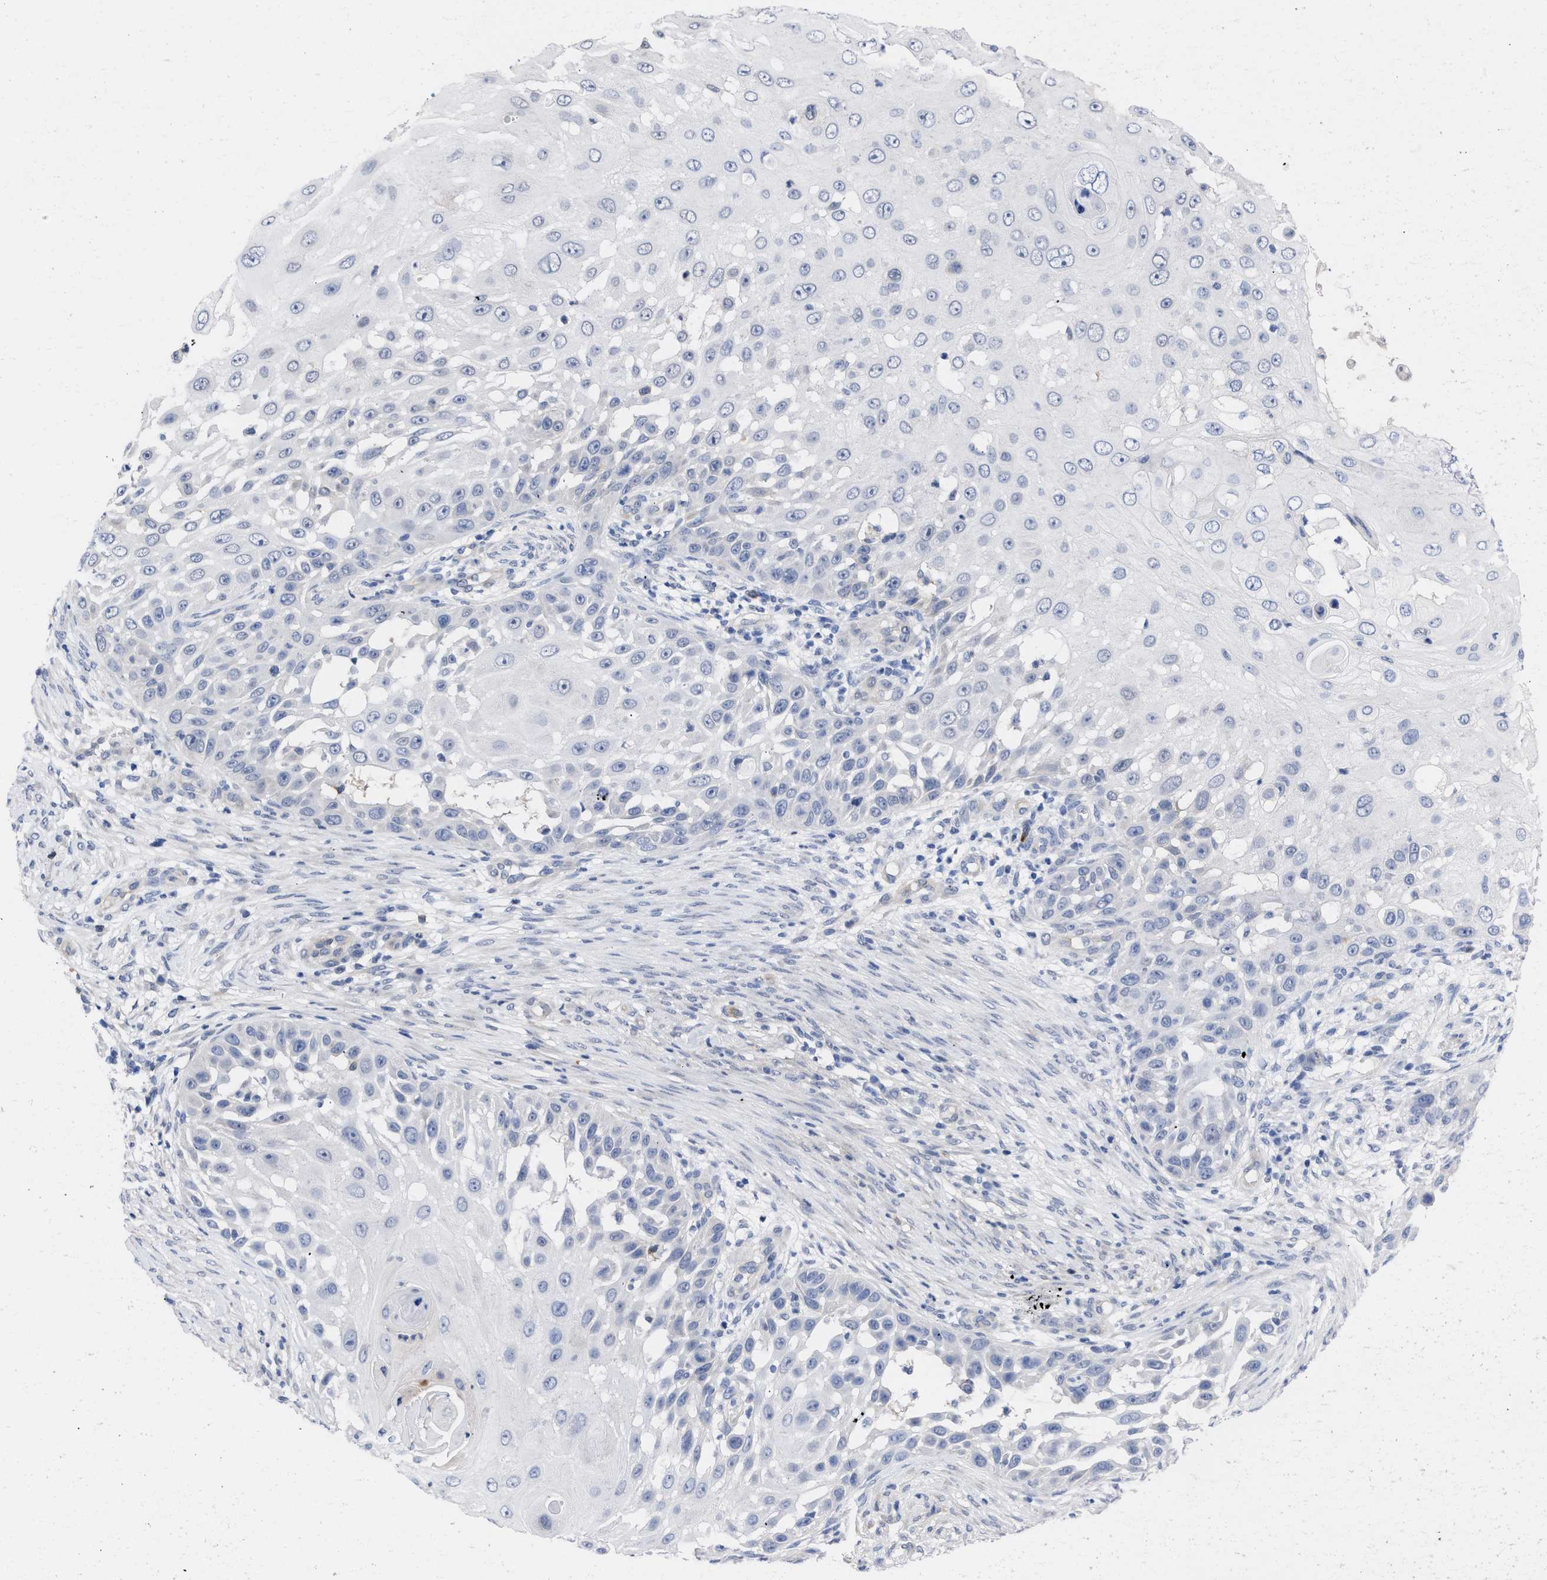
{"staining": {"intensity": "negative", "quantity": "none", "location": "none"}, "tissue": "skin cancer", "cell_type": "Tumor cells", "image_type": "cancer", "snomed": [{"axis": "morphology", "description": "Squamous cell carcinoma, NOS"}, {"axis": "topography", "description": "Skin"}], "caption": "The photomicrograph displays no staining of tumor cells in squamous cell carcinoma (skin).", "gene": "THRA", "patient": {"sex": "female", "age": 44}}